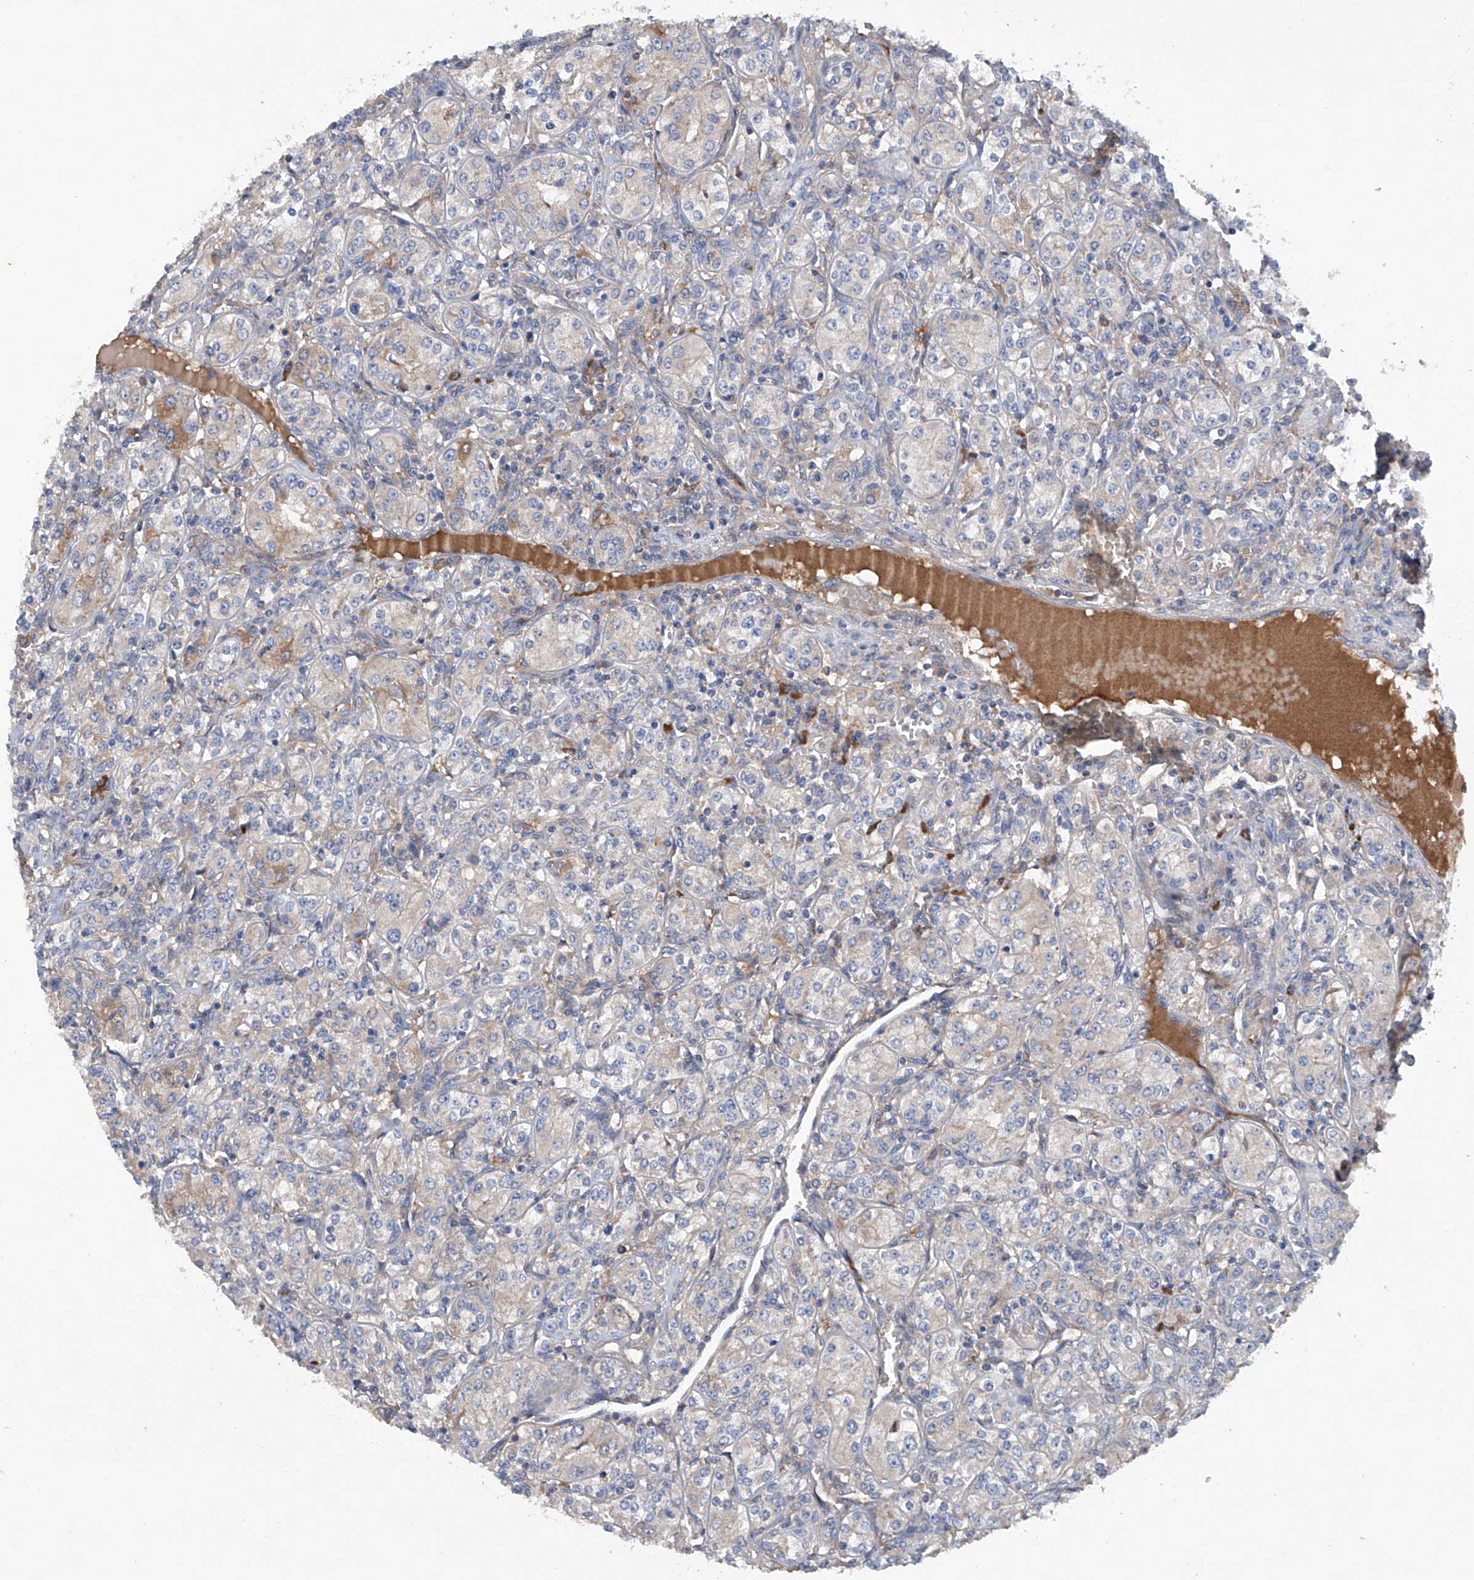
{"staining": {"intensity": "weak", "quantity": "<25%", "location": "cytoplasmic/membranous"}, "tissue": "renal cancer", "cell_type": "Tumor cells", "image_type": "cancer", "snomed": [{"axis": "morphology", "description": "Adenocarcinoma, NOS"}, {"axis": "topography", "description": "Kidney"}], "caption": "The photomicrograph reveals no staining of tumor cells in adenocarcinoma (renal). (Brightfield microscopy of DAB (3,3'-diaminobenzidine) immunohistochemistry (IHC) at high magnification).", "gene": "ASCC3", "patient": {"sex": "male", "age": 77}}